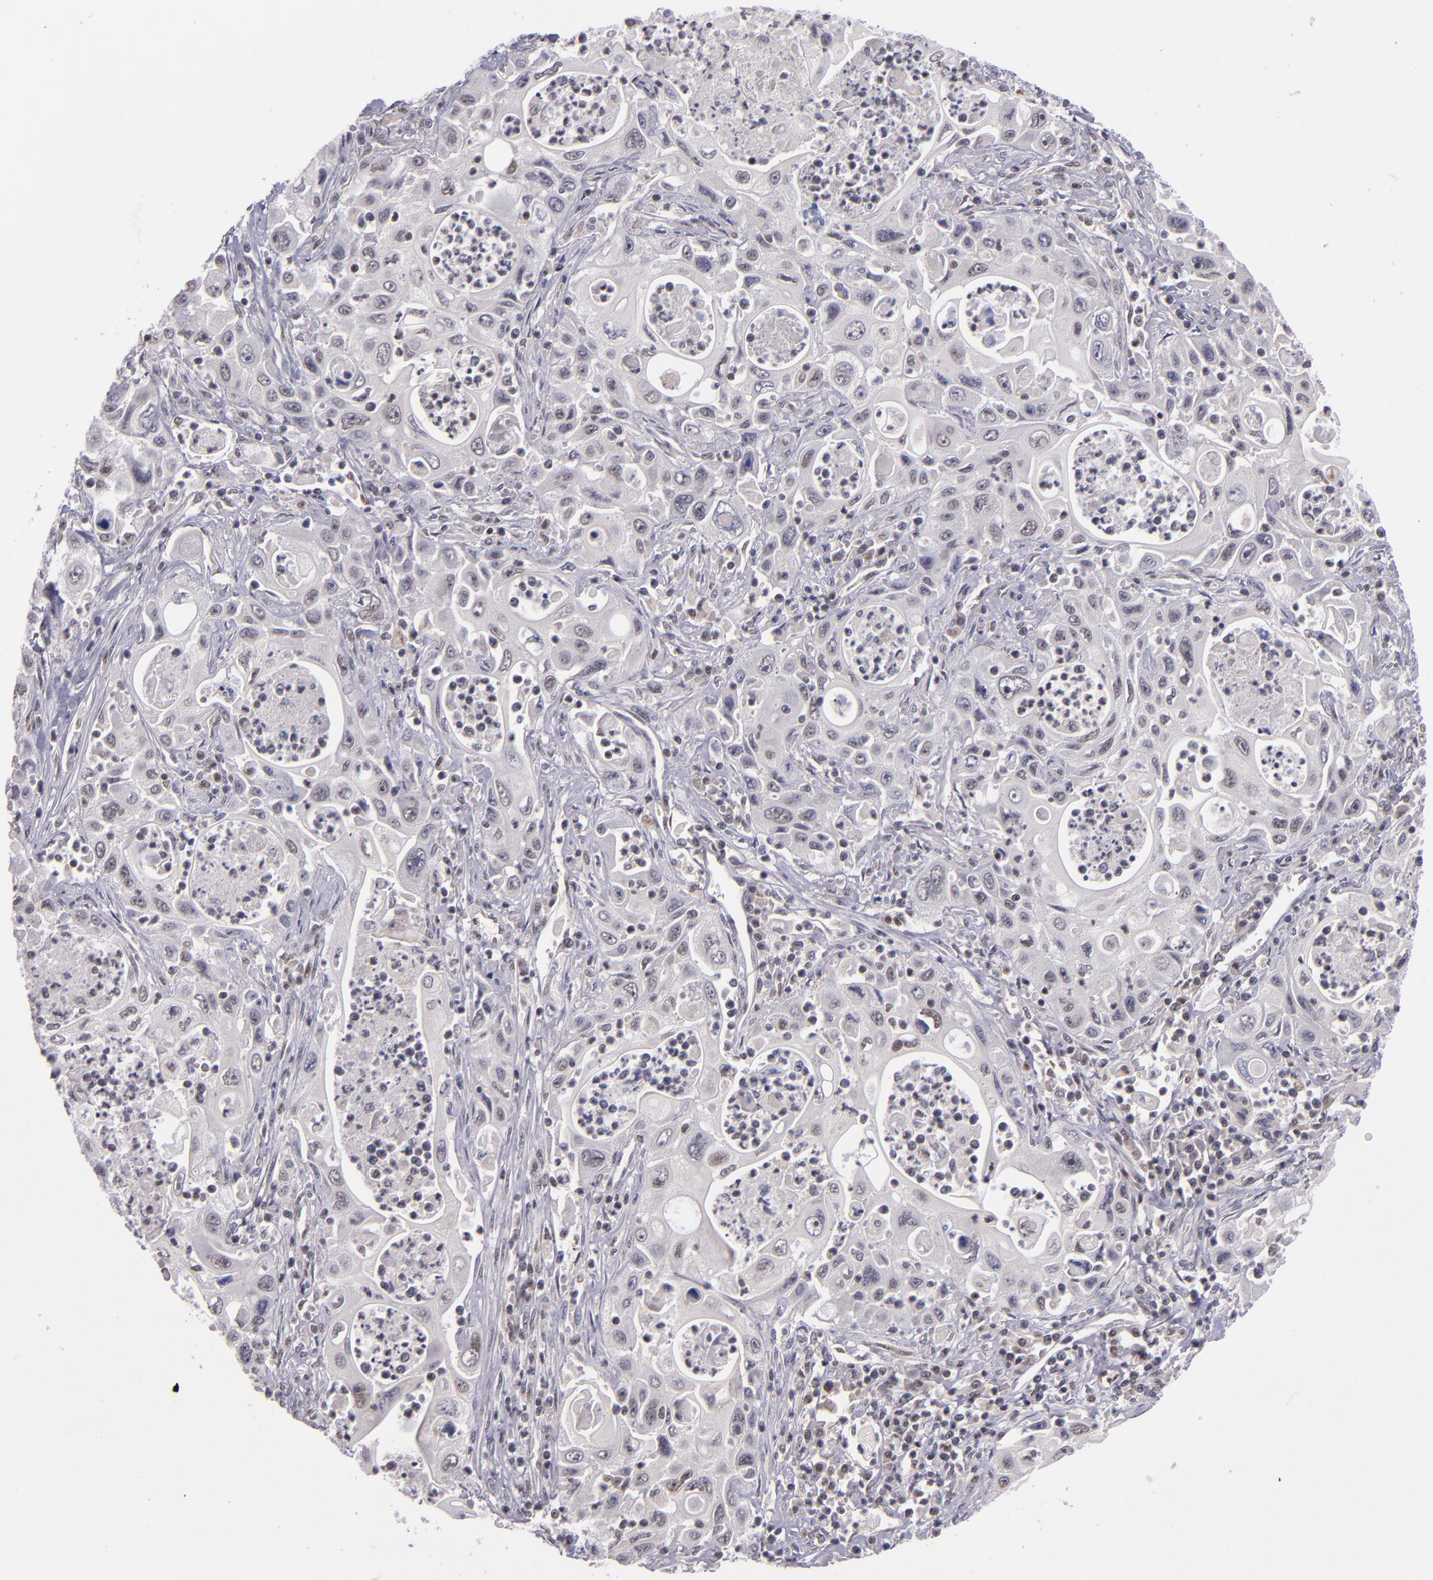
{"staining": {"intensity": "weak", "quantity": "25%-75%", "location": "nuclear"}, "tissue": "pancreatic cancer", "cell_type": "Tumor cells", "image_type": "cancer", "snomed": [{"axis": "morphology", "description": "Adenocarcinoma, NOS"}, {"axis": "topography", "description": "Pancreas"}], "caption": "An image of adenocarcinoma (pancreatic) stained for a protein displays weak nuclear brown staining in tumor cells.", "gene": "ZNF148", "patient": {"sex": "male", "age": 70}}